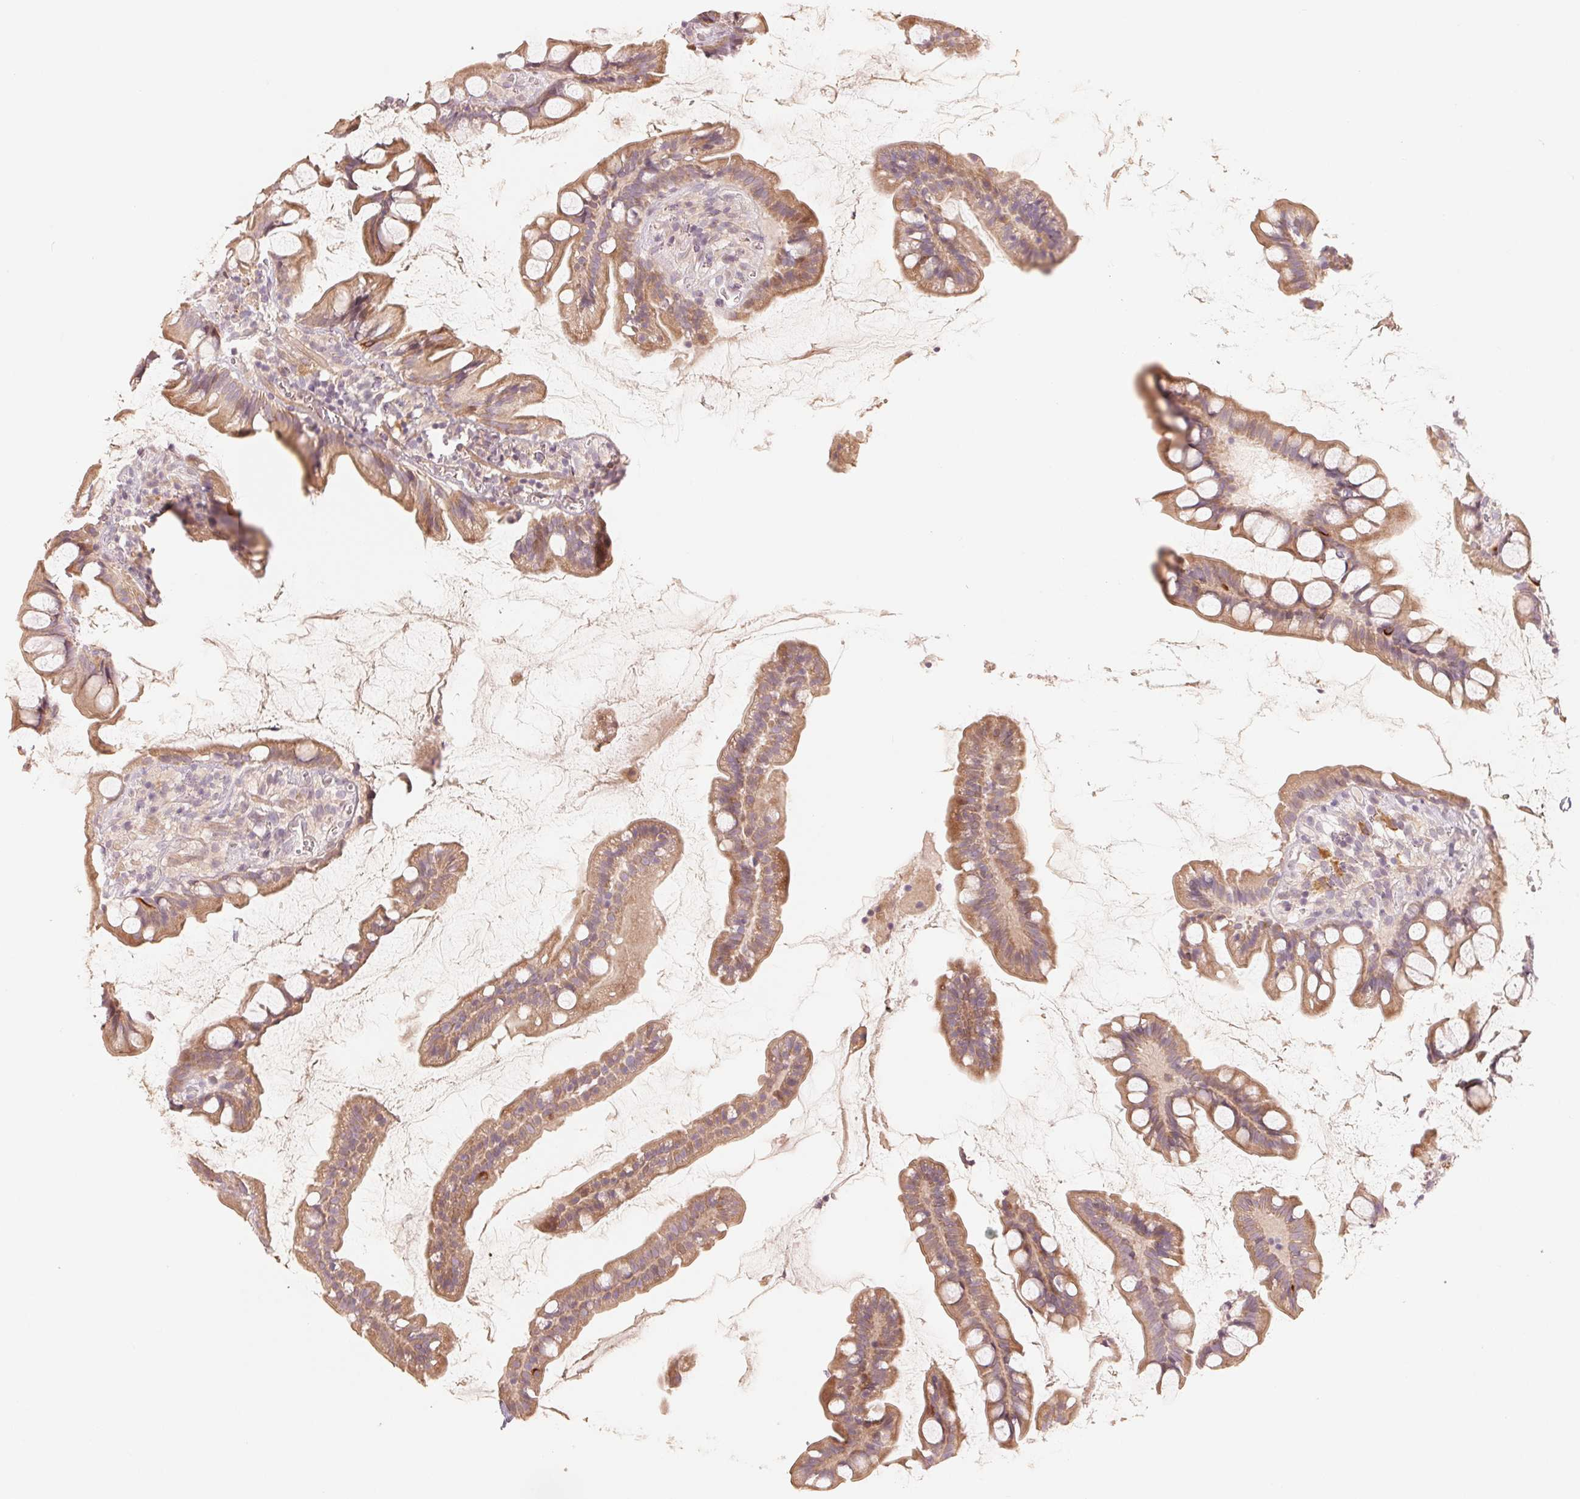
{"staining": {"intensity": "moderate", "quantity": "25%-75%", "location": "cytoplasmic/membranous"}, "tissue": "small intestine", "cell_type": "Glandular cells", "image_type": "normal", "snomed": [{"axis": "morphology", "description": "Normal tissue, NOS"}, {"axis": "topography", "description": "Small intestine"}], "caption": "An immunohistochemistry micrograph of unremarkable tissue is shown. Protein staining in brown labels moderate cytoplasmic/membranous positivity in small intestine within glandular cells. The protein is shown in brown color, while the nuclei are stained blue.", "gene": "DENND2C", "patient": {"sex": "male", "age": 70}}